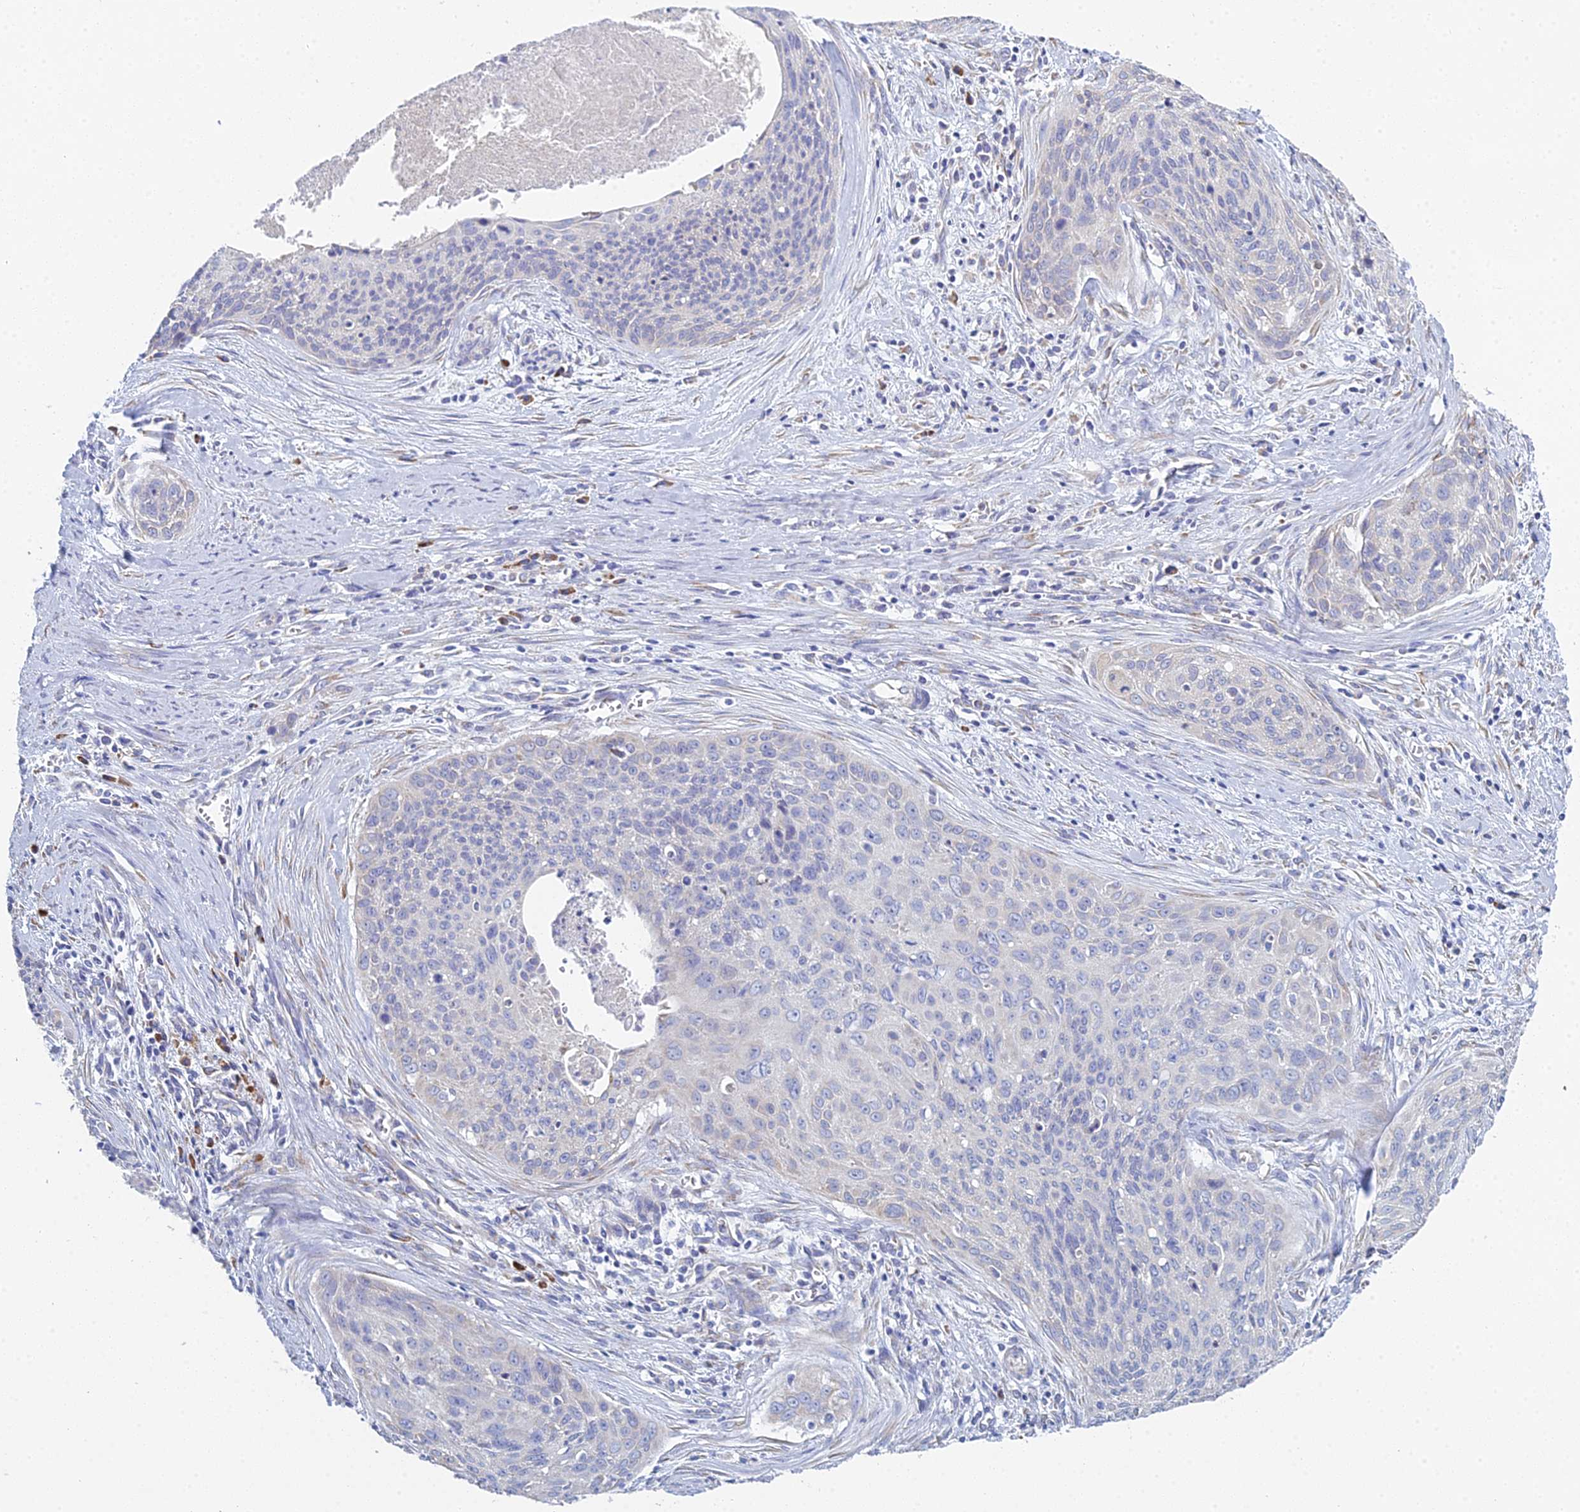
{"staining": {"intensity": "negative", "quantity": "none", "location": "none"}, "tissue": "cervical cancer", "cell_type": "Tumor cells", "image_type": "cancer", "snomed": [{"axis": "morphology", "description": "Squamous cell carcinoma, NOS"}, {"axis": "topography", "description": "Cervix"}], "caption": "Immunohistochemistry (IHC) of human cervical cancer shows no expression in tumor cells.", "gene": "CRACR2B", "patient": {"sex": "female", "age": 55}}